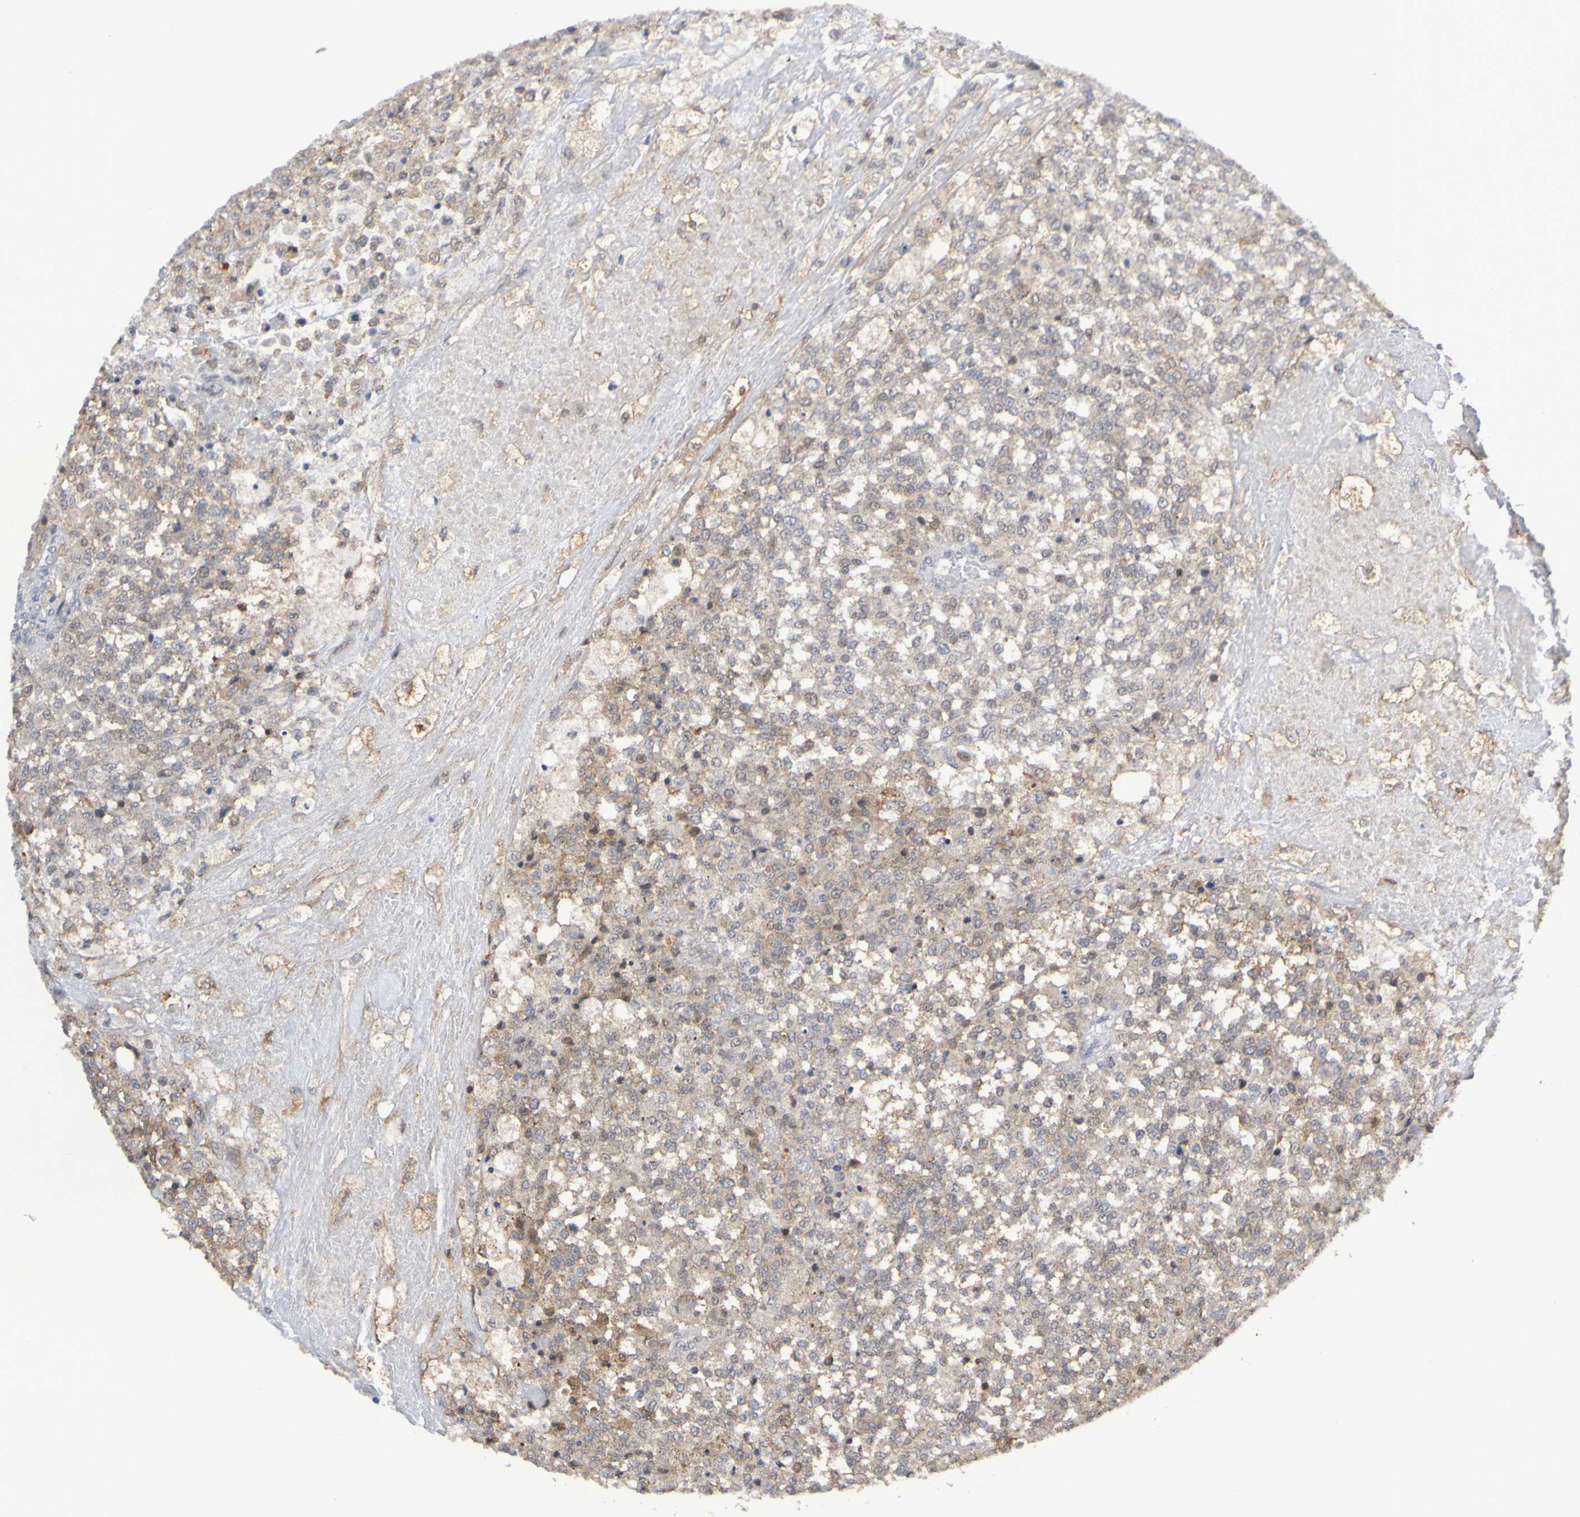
{"staining": {"intensity": "weak", "quantity": "<25%", "location": "cytoplasmic/membranous"}, "tissue": "testis cancer", "cell_type": "Tumor cells", "image_type": "cancer", "snomed": [{"axis": "morphology", "description": "Seminoma, NOS"}, {"axis": "topography", "description": "Testis"}], "caption": "Tumor cells show no significant protein positivity in testis seminoma. The staining was performed using DAB (3,3'-diaminobenzidine) to visualize the protein expression in brown, while the nuclei were stained in blue with hematoxylin (Magnification: 20x).", "gene": "ITLN1", "patient": {"sex": "male", "age": 59}}